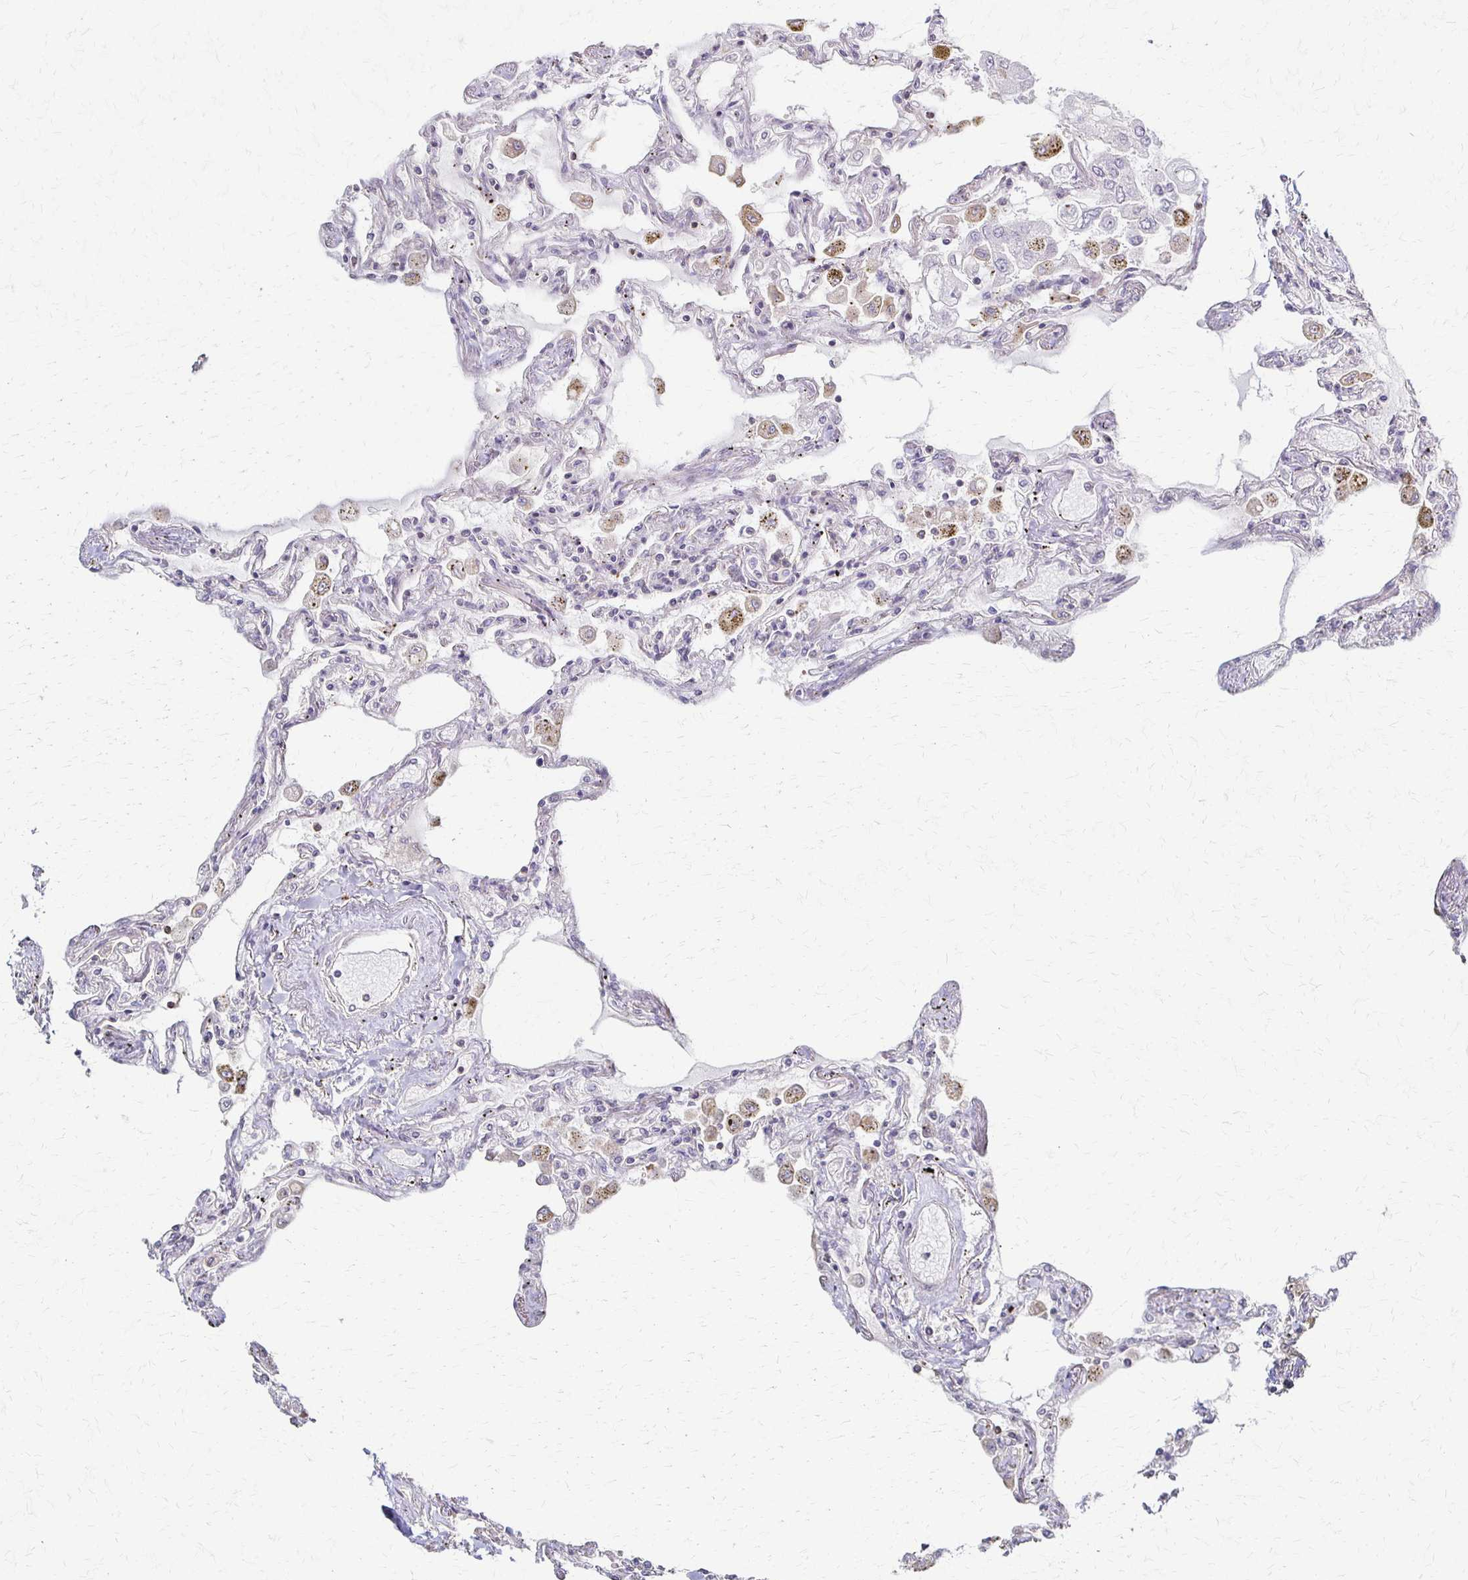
{"staining": {"intensity": "negative", "quantity": "none", "location": "none"}, "tissue": "lung", "cell_type": "Alveolar cells", "image_type": "normal", "snomed": [{"axis": "morphology", "description": "Normal tissue, NOS"}, {"axis": "morphology", "description": "Adenocarcinoma, NOS"}, {"axis": "topography", "description": "Cartilage tissue"}, {"axis": "topography", "description": "Lung"}], "caption": "A high-resolution photomicrograph shows immunohistochemistry (IHC) staining of normal lung, which shows no significant staining in alveolar cells. The staining was performed using DAB (3,3'-diaminobenzidine) to visualize the protein expression in brown, while the nuclei were stained in blue with hematoxylin (Magnification: 20x).", "gene": "C1QTNF7", "patient": {"sex": "female", "age": 67}}